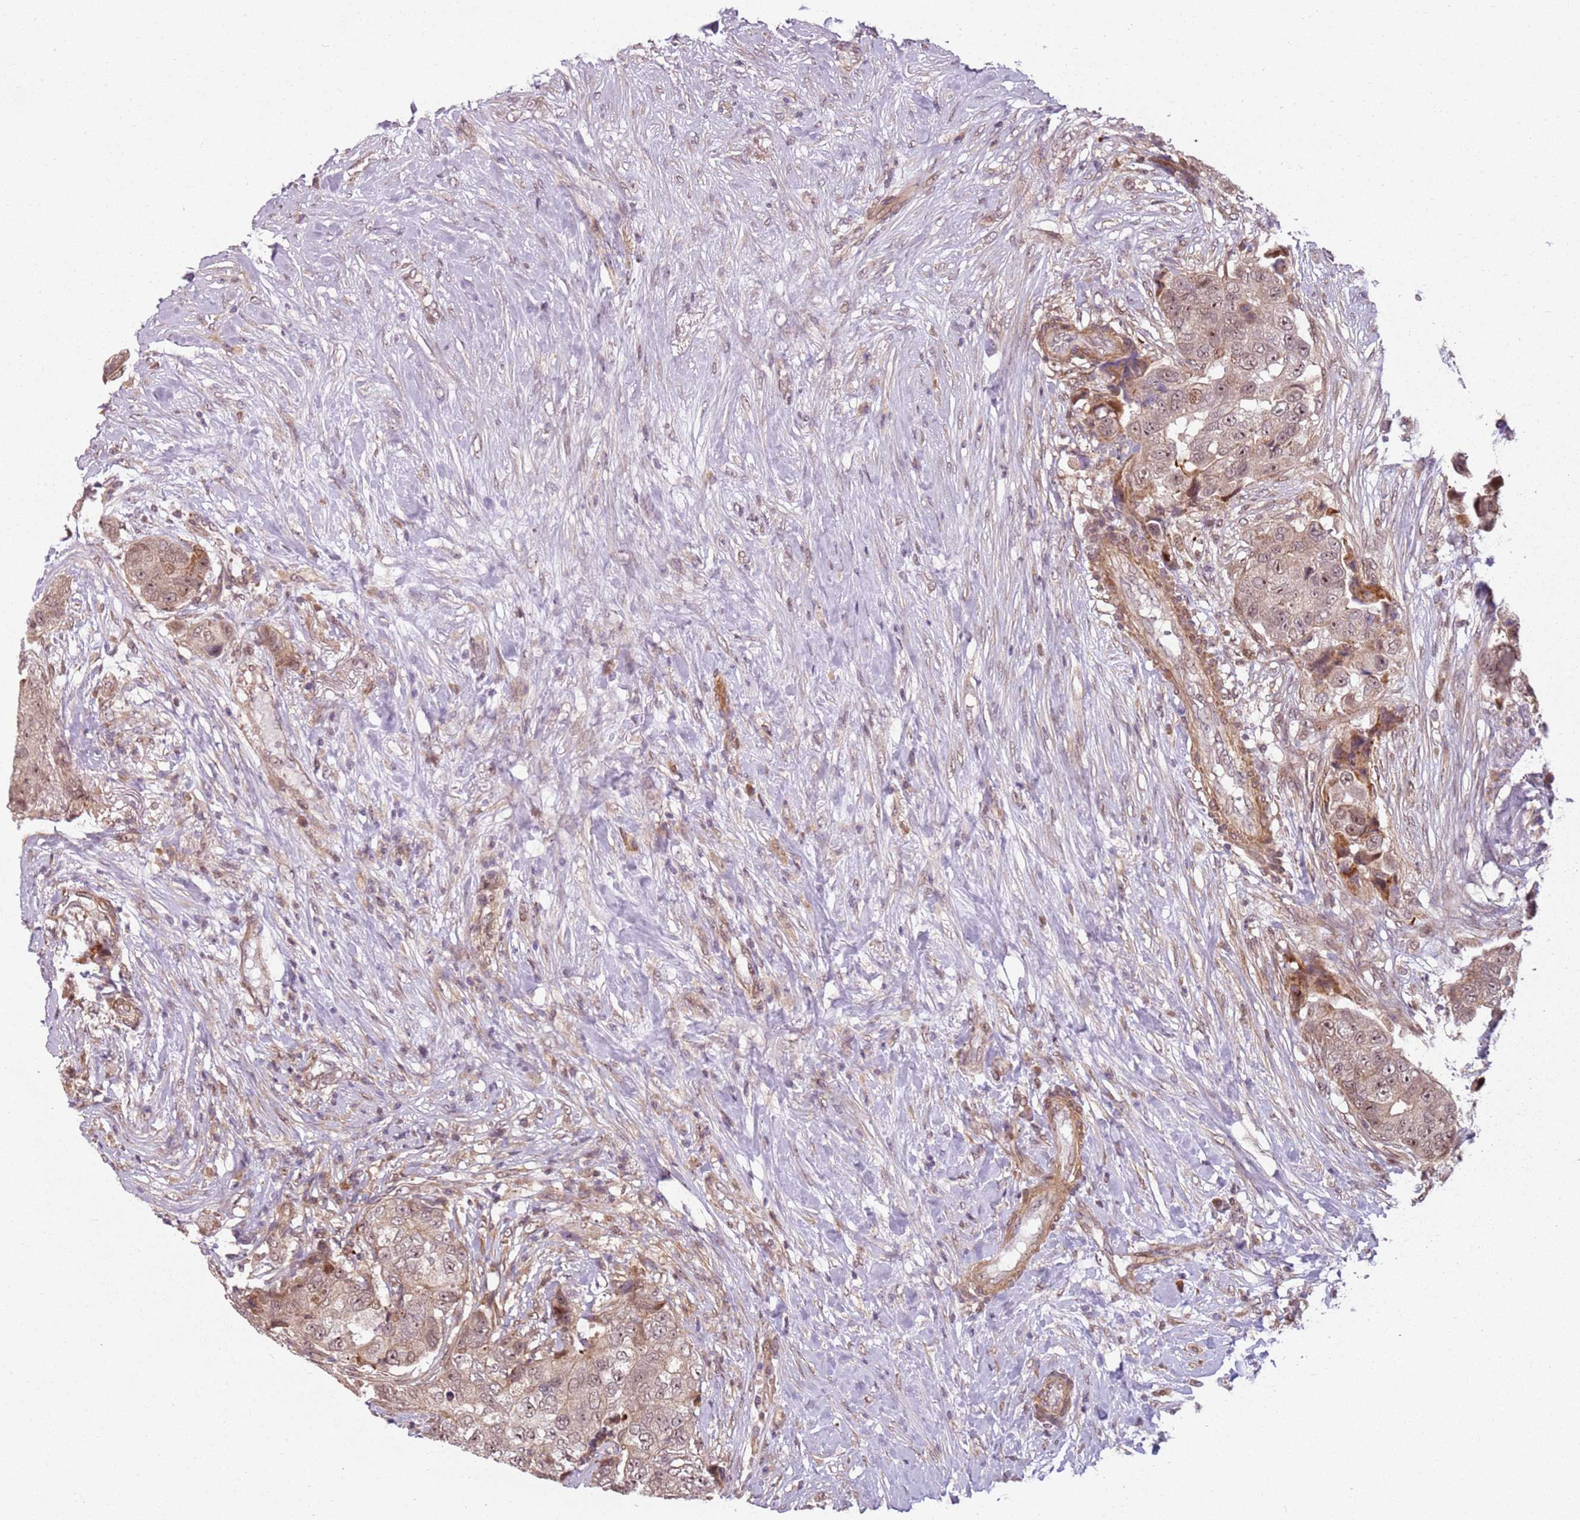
{"staining": {"intensity": "moderate", "quantity": ">75%", "location": "cytoplasmic/membranous,nuclear"}, "tissue": "breast cancer", "cell_type": "Tumor cells", "image_type": "cancer", "snomed": [{"axis": "morphology", "description": "Normal tissue, NOS"}, {"axis": "morphology", "description": "Duct carcinoma"}, {"axis": "topography", "description": "Breast"}], "caption": "Moderate cytoplasmic/membranous and nuclear staining for a protein is appreciated in approximately >75% of tumor cells of breast cancer (intraductal carcinoma) using IHC.", "gene": "CHURC1", "patient": {"sex": "female", "age": 62}}